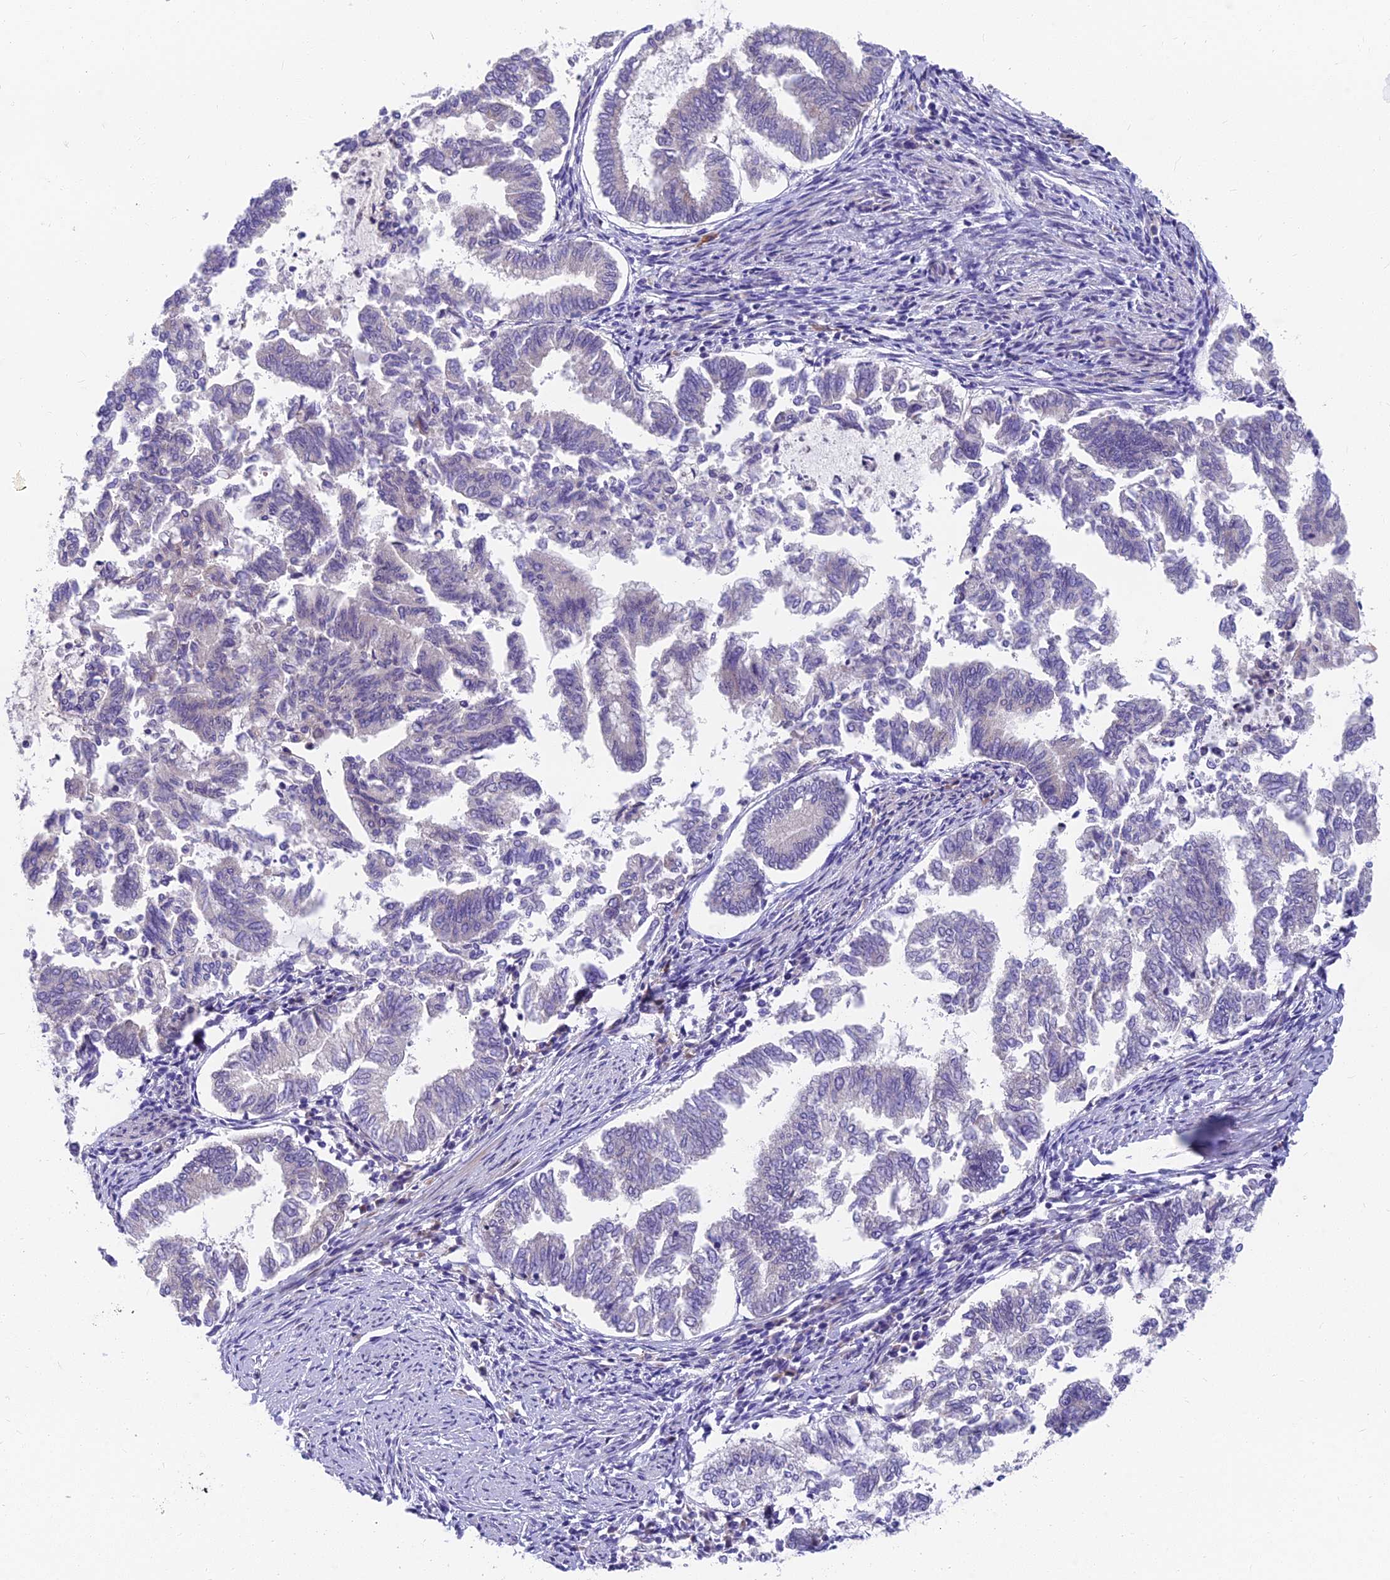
{"staining": {"intensity": "negative", "quantity": "none", "location": "none"}, "tissue": "endometrial cancer", "cell_type": "Tumor cells", "image_type": "cancer", "snomed": [{"axis": "morphology", "description": "Adenocarcinoma, NOS"}, {"axis": "topography", "description": "Endometrium"}], "caption": "Immunohistochemistry (IHC) of endometrial adenocarcinoma shows no staining in tumor cells.", "gene": "MVB12A", "patient": {"sex": "female", "age": 79}}